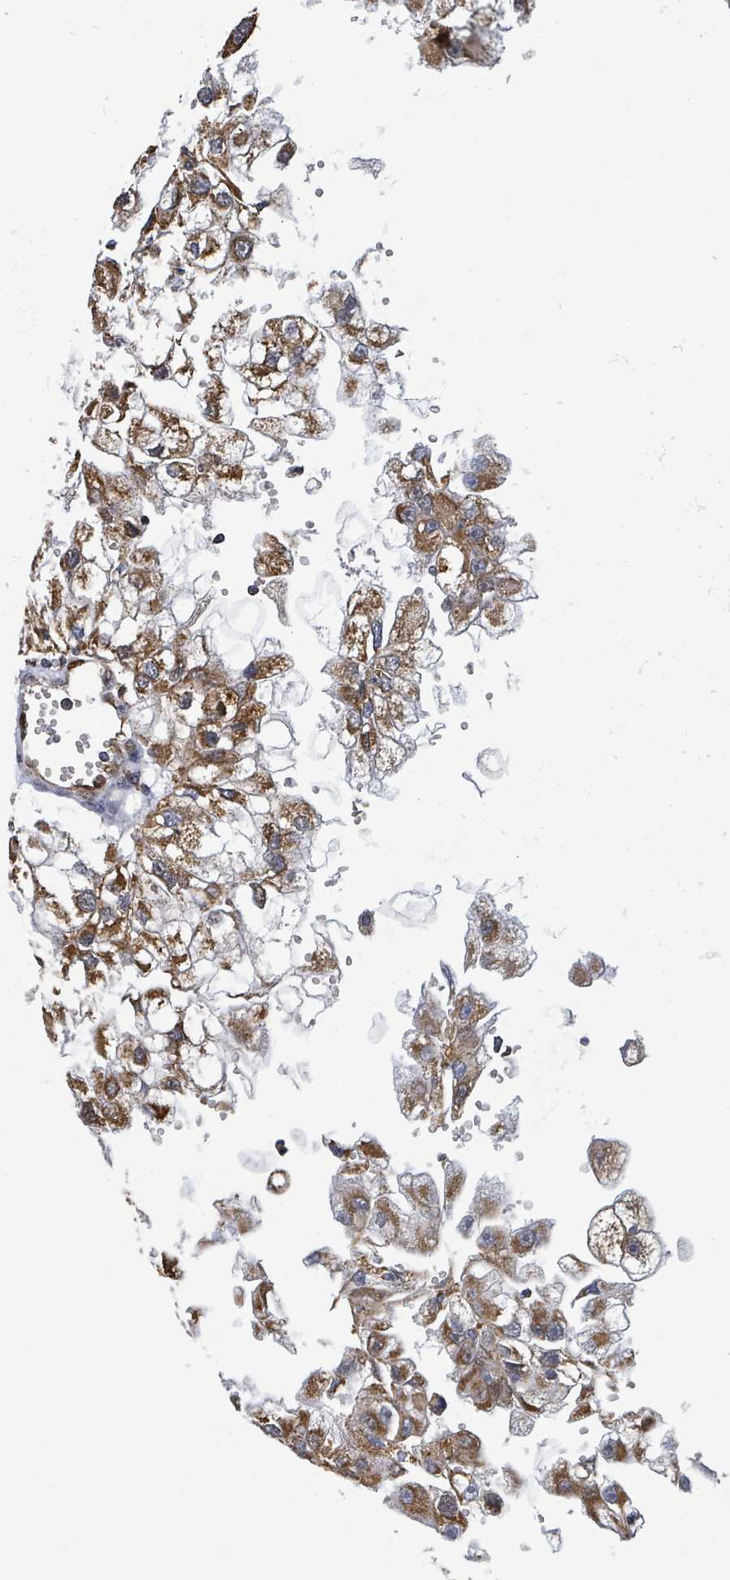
{"staining": {"intensity": "moderate", "quantity": ">75%", "location": "cytoplasmic/membranous,nuclear"}, "tissue": "renal cancer", "cell_type": "Tumor cells", "image_type": "cancer", "snomed": [{"axis": "morphology", "description": "Adenocarcinoma, NOS"}, {"axis": "topography", "description": "Kidney"}], "caption": "Adenocarcinoma (renal) tissue reveals moderate cytoplasmic/membranous and nuclear expression in approximately >75% of tumor cells", "gene": "PSMB7", "patient": {"sex": "male", "age": 63}}